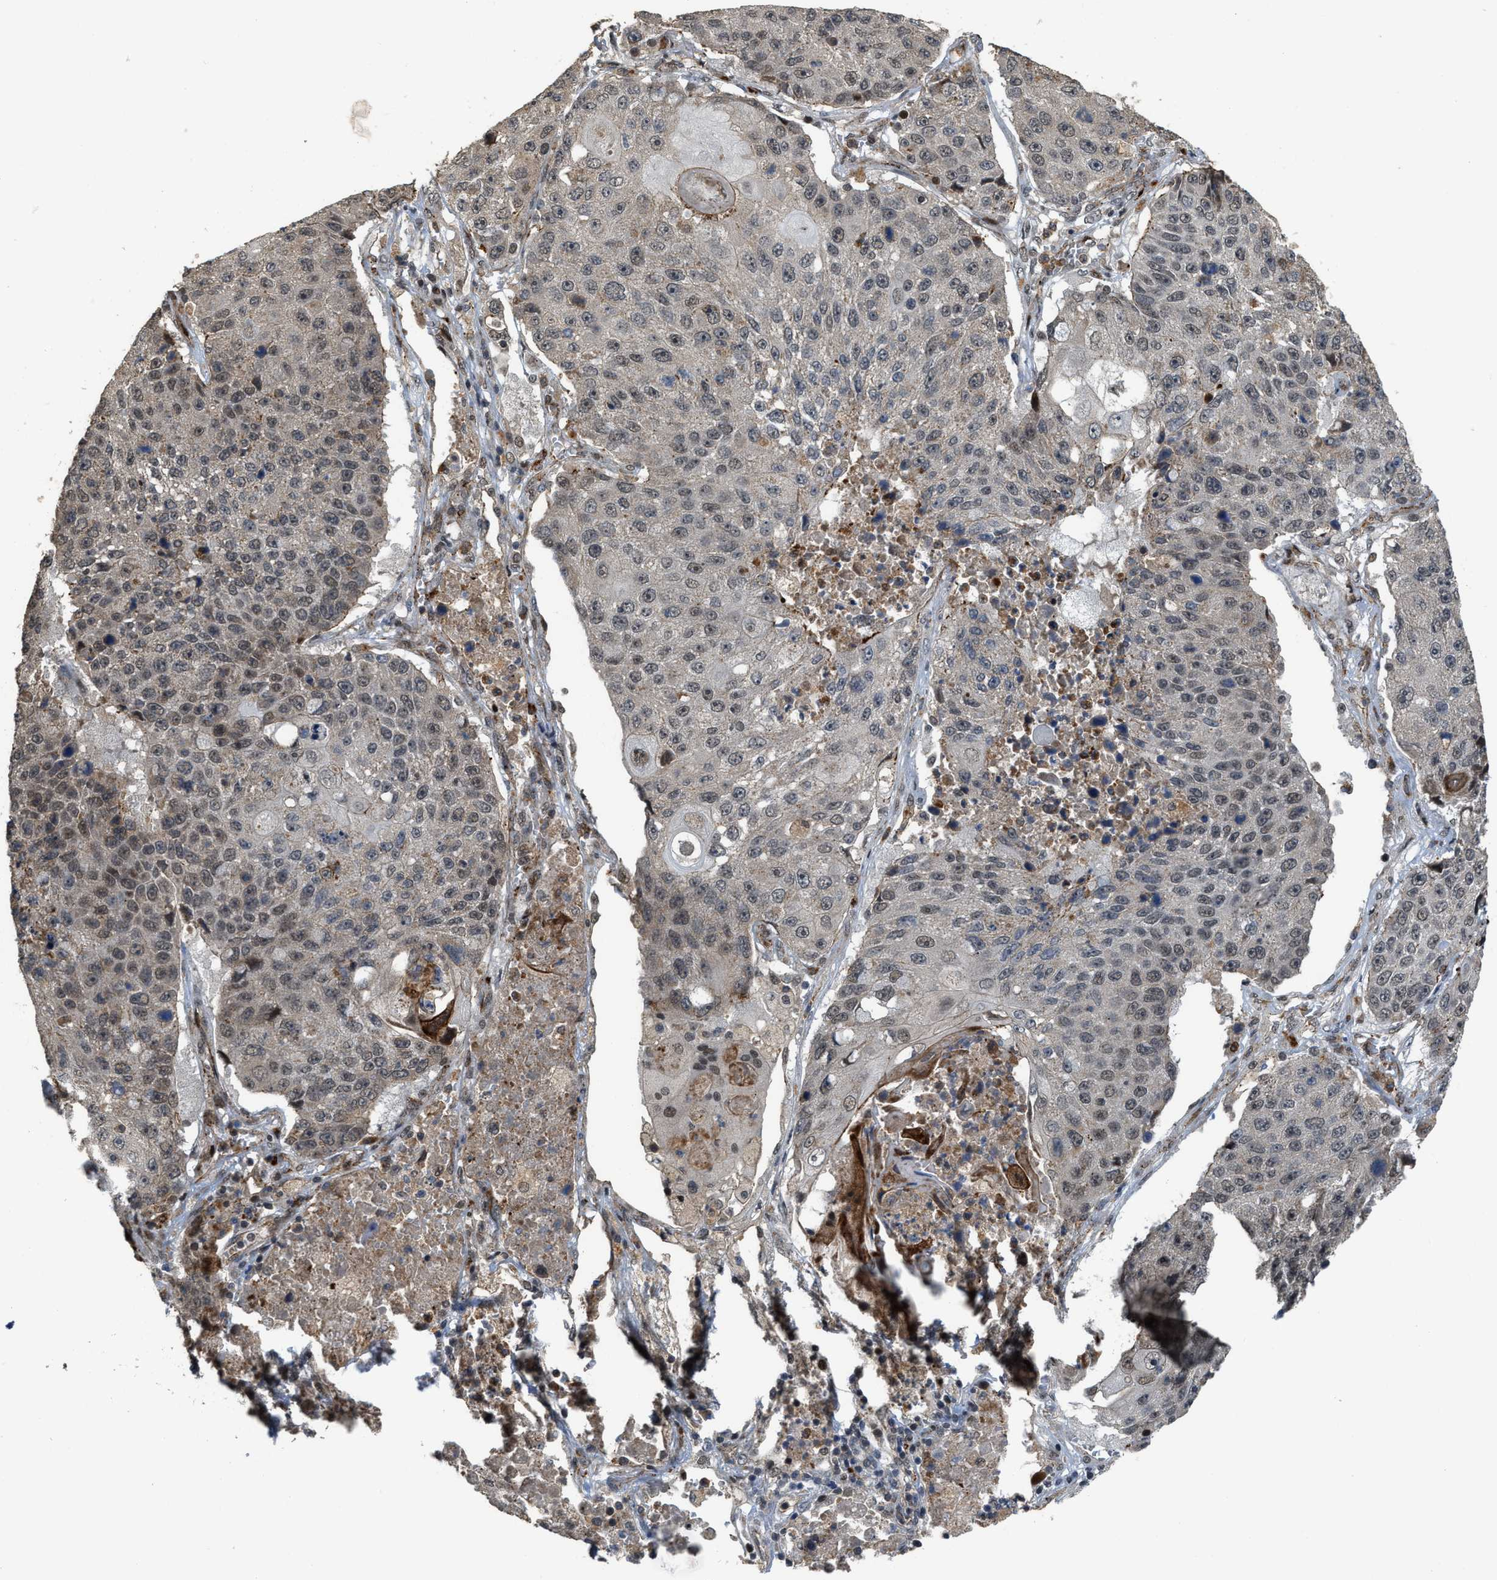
{"staining": {"intensity": "weak", "quantity": "<25%", "location": "nuclear"}, "tissue": "lung cancer", "cell_type": "Tumor cells", "image_type": "cancer", "snomed": [{"axis": "morphology", "description": "Squamous cell carcinoma, NOS"}, {"axis": "topography", "description": "Lung"}], "caption": "IHC histopathology image of squamous cell carcinoma (lung) stained for a protein (brown), which shows no staining in tumor cells.", "gene": "DPF2", "patient": {"sex": "male", "age": 61}}